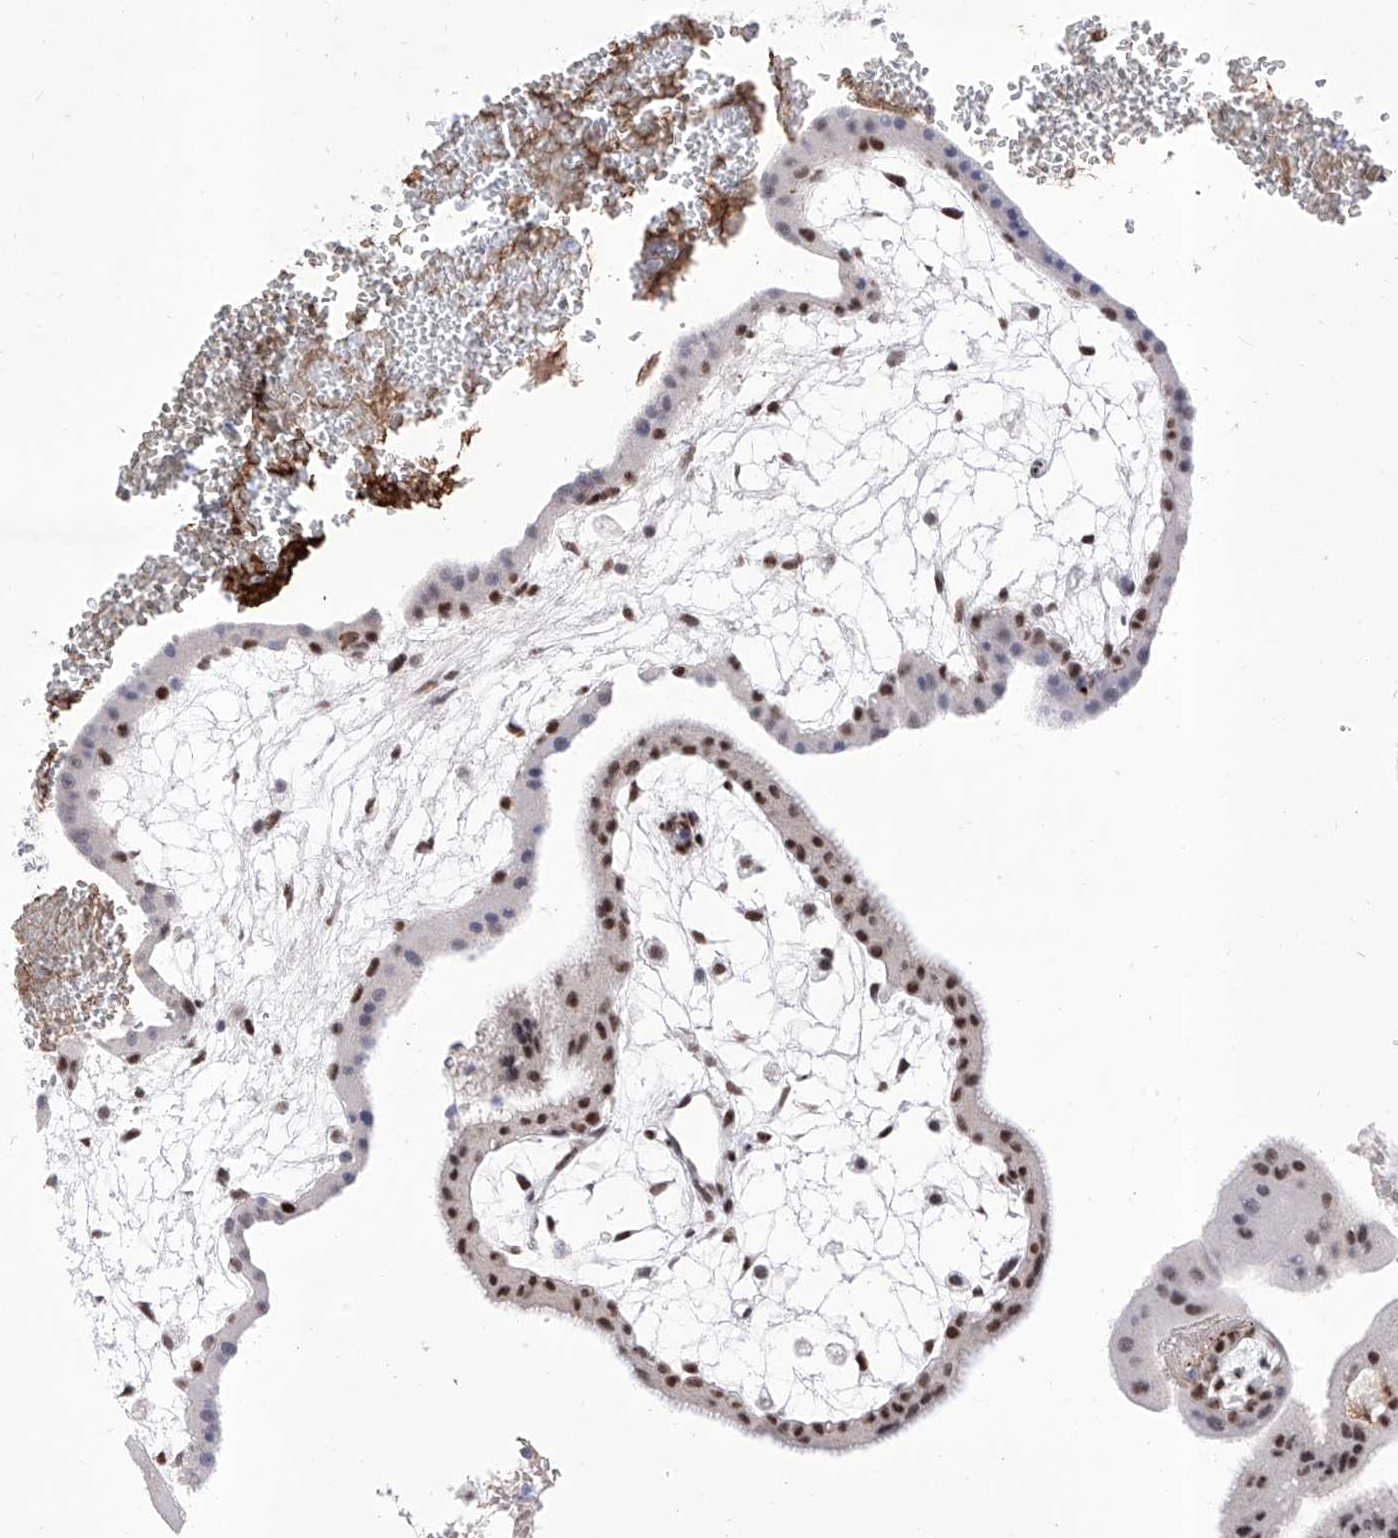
{"staining": {"intensity": "strong", "quantity": ">75%", "location": "nuclear"}, "tissue": "placenta", "cell_type": "Decidual cells", "image_type": "normal", "snomed": [{"axis": "morphology", "description": "Normal tissue, NOS"}, {"axis": "topography", "description": "Placenta"}], "caption": "Protein expression analysis of benign placenta shows strong nuclear staining in about >75% of decidual cells. Nuclei are stained in blue.", "gene": "ATN1", "patient": {"sex": "female", "age": 35}}